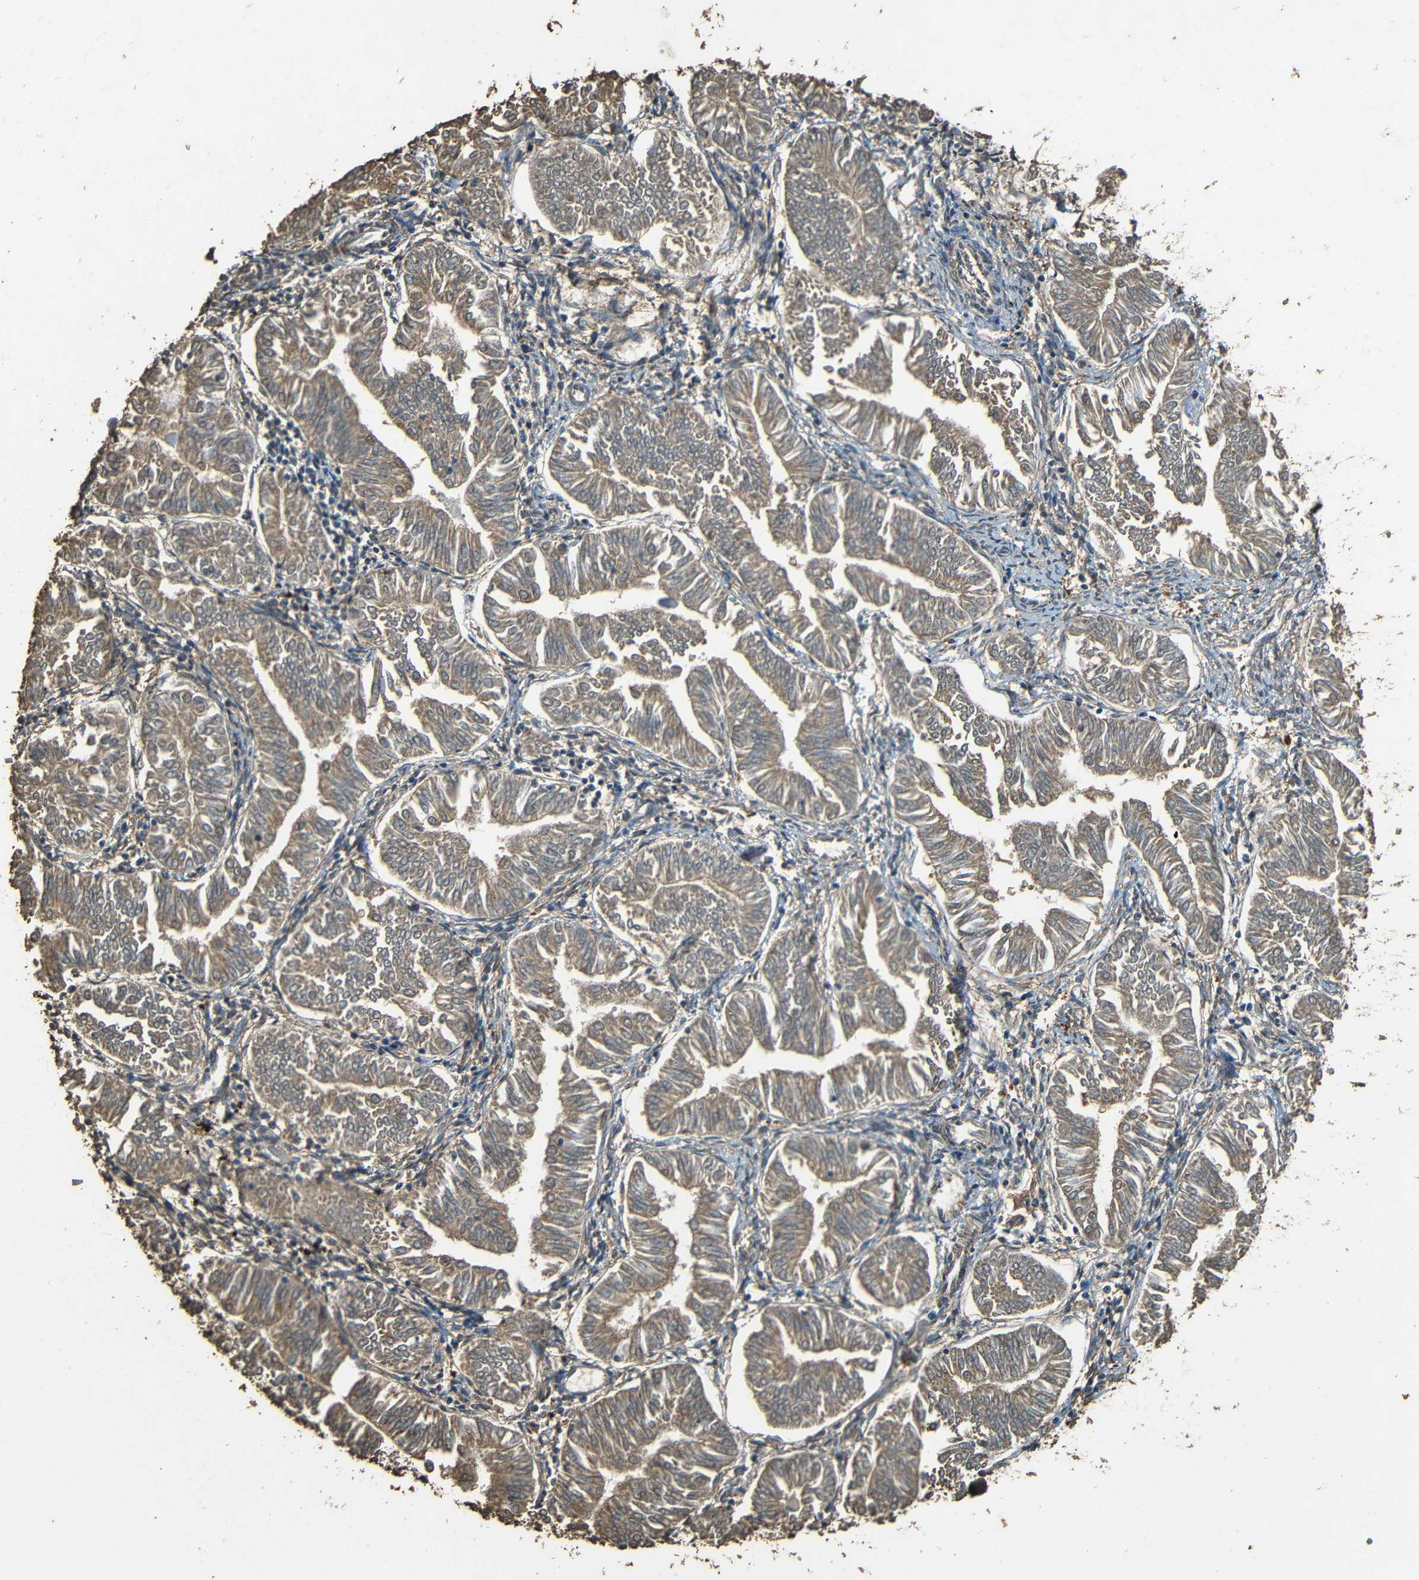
{"staining": {"intensity": "moderate", "quantity": ">75%", "location": "cytoplasmic/membranous"}, "tissue": "endometrial cancer", "cell_type": "Tumor cells", "image_type": "cancer", "snomed": [{"axis": "morphology", "description": "Adenocarcinoma, NOS"}, {"axis": "topography", "description": "Endometrium"}], "caption": "Protein expression analysis of endometrial adenocarcinoma demonstrates moderate cytoplasmic/membranous expression in approximately >75% of tumor cells.", "gene": "PDE5A", "patient": {"sex": "female", "age": 53}}